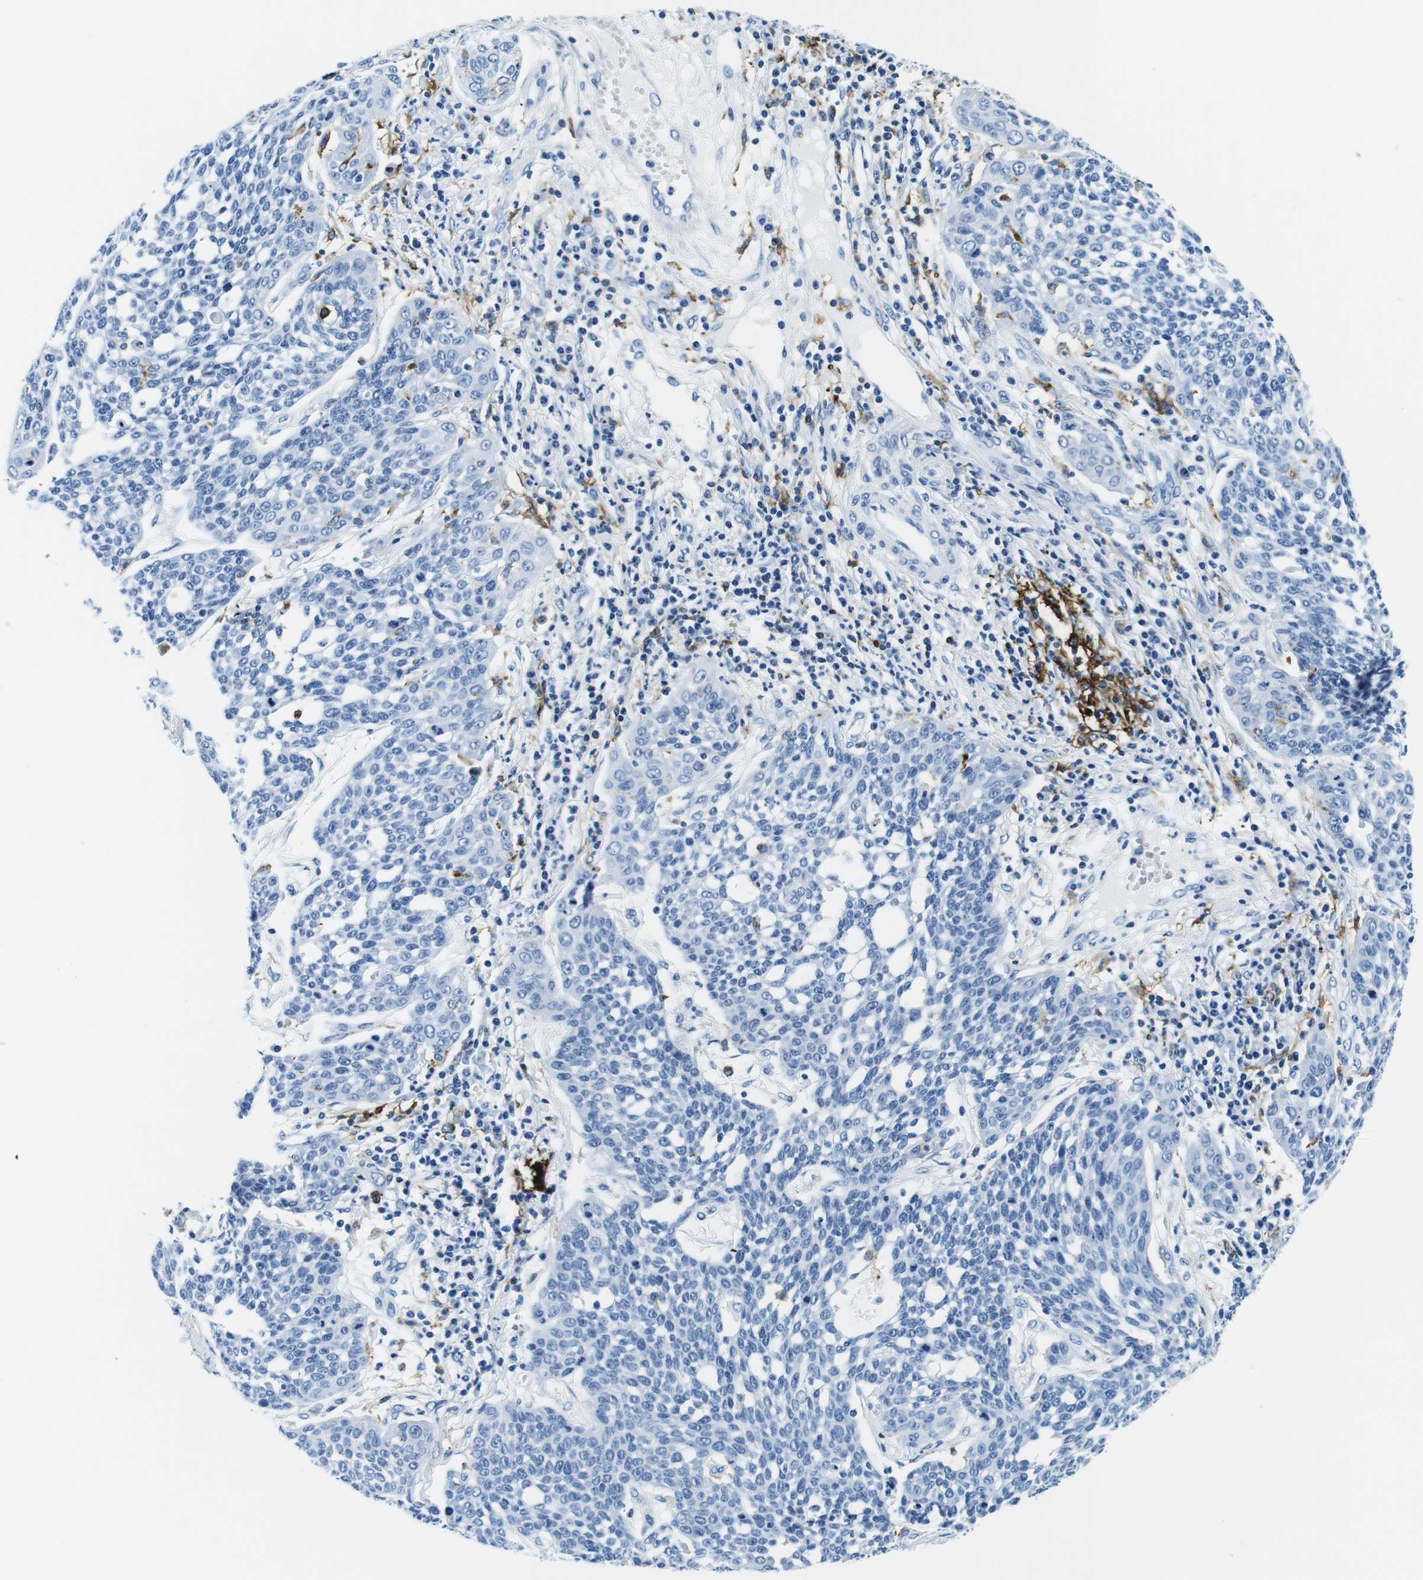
{"staining": {"intensity": "negative", "quantity": "none", "location": "none"}, "tissue": "cervical cancer", "cell_type": "Tumor cells", "image_type": "cancer", "snomed": [{"axis": "morphology", "description": "Squamous cell carcinoma, NOS"}, {"axis": "topography", "description": "Cervix"}], "caption": "A photomicrograph of cervical cancer (squamous cell carcinoma) stained for a protein exhibits no brown staining in tumor cells. (DAB immunohistochemistry (IHC), high magnification).", "gene": "HLA-DRB1", "patient": {"sex": "female", "age": 34}}